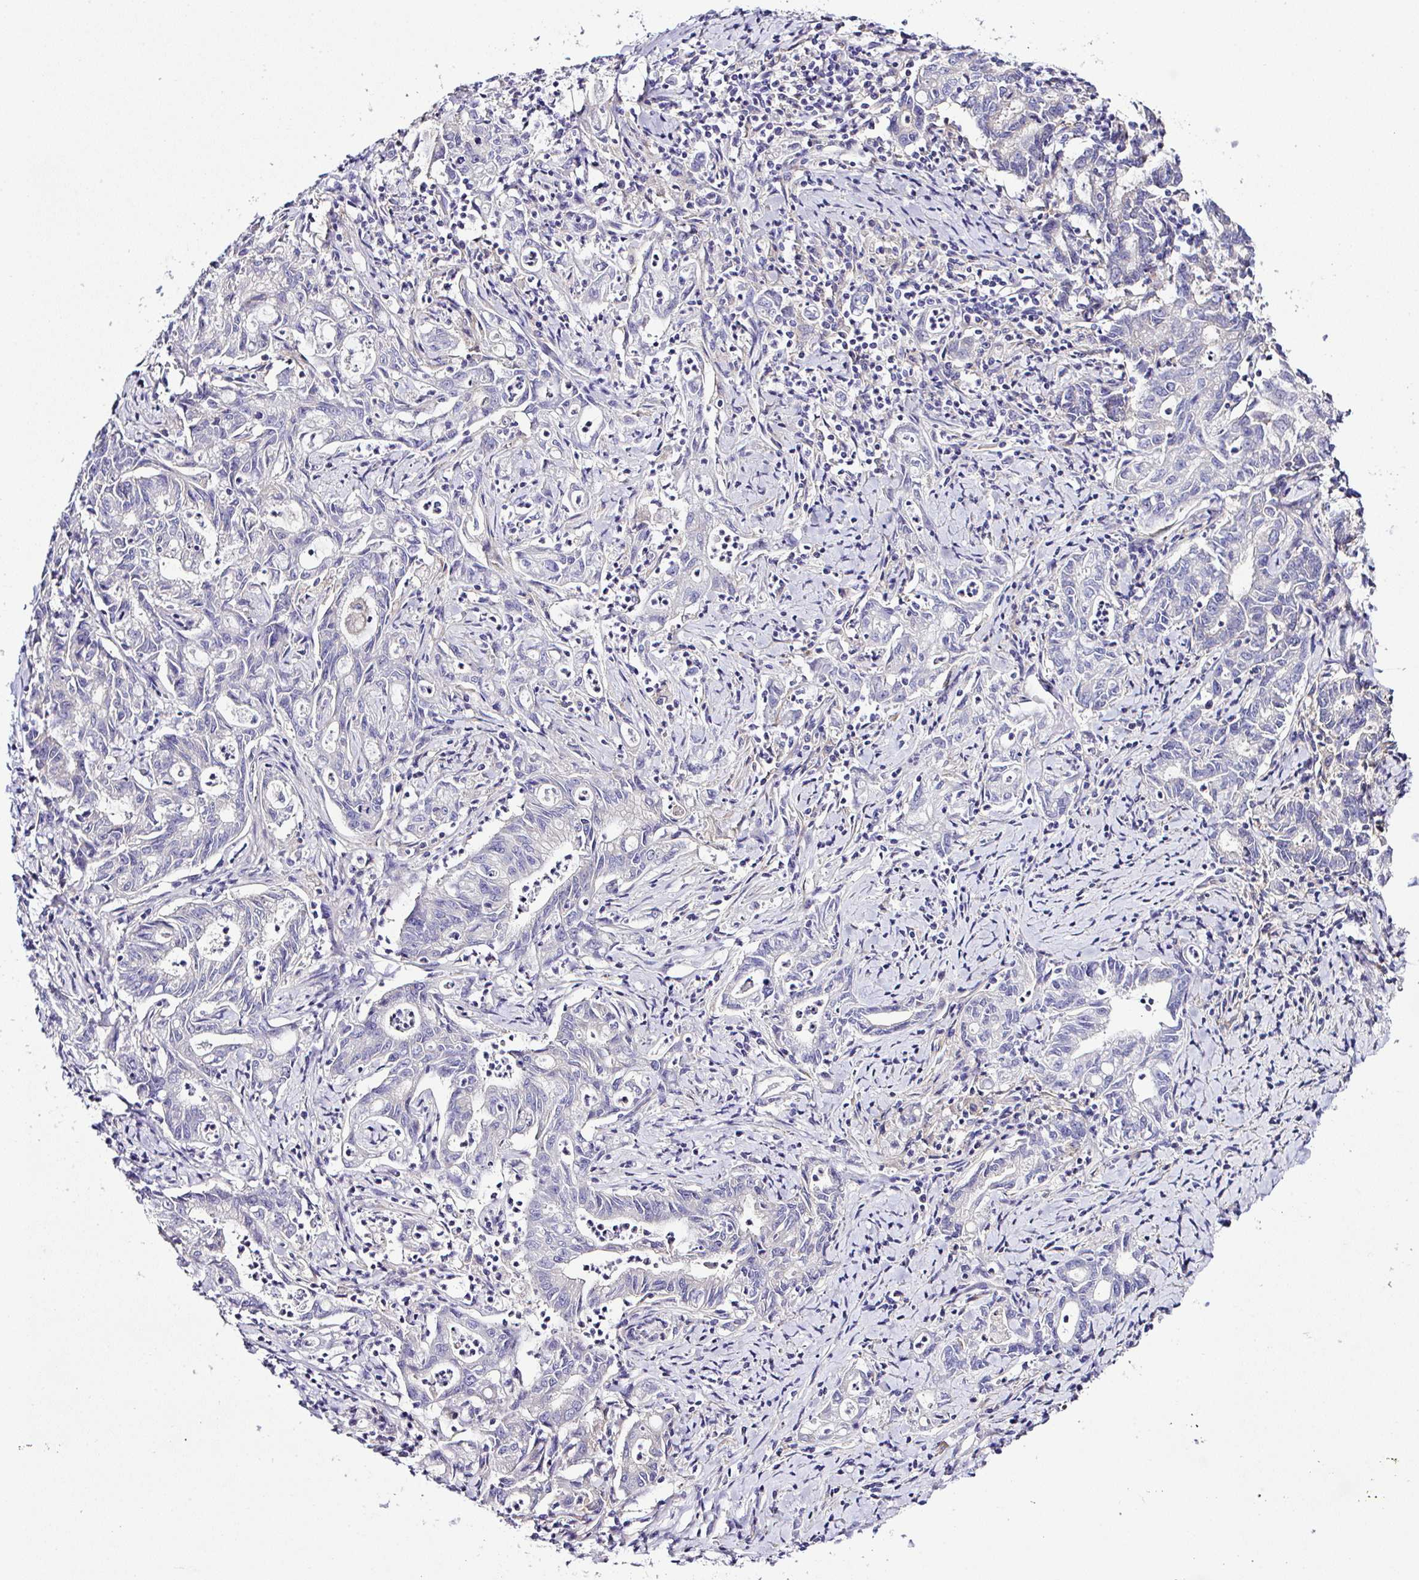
{"staining": {"intensity": "negative", "quantity": "none", "location": "none"}, "tissue": "stomach cancer", "cell_type": "Tumor cells", "image_type": "cancer", "snomed": [{"axis": "morphology", "description": "Adenocarcinoma, NOS"}, {"axis": "topography", "description": "Stomach, upper"}], "caption": "The histopathology image displays no staining of tumor cells in stomach cancer (adenocarcinoma).", "gene": "OR4P4", "patient": {"sex": "female", "age": 79}}